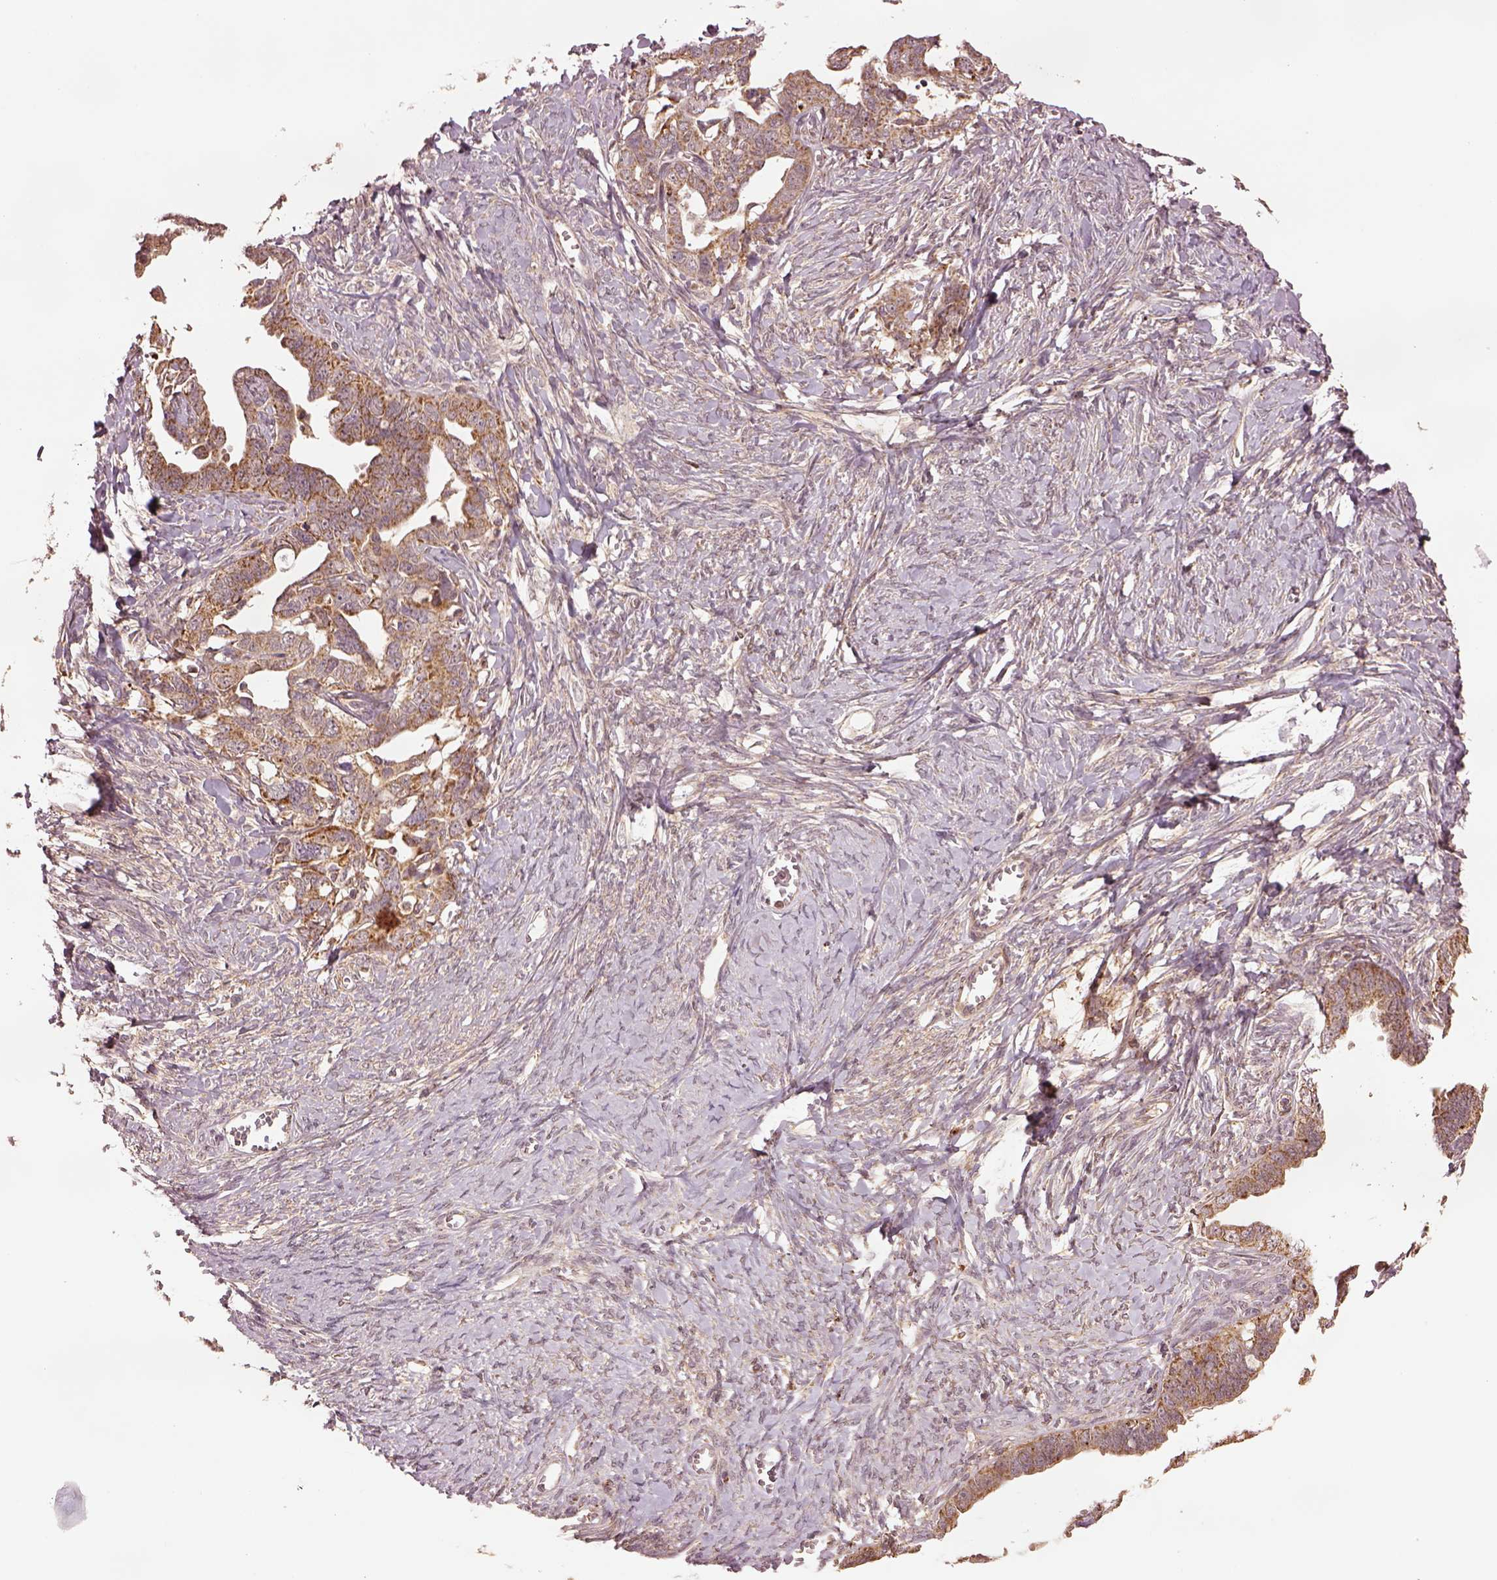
{"staining": {"intensity": "moderate", "quantity": ">75%", "location": "cytoplasmic/membranous"}, "tissue": "ovarian cancer", "cell_type": "Tumor cells", "image_type": "cancer", "snomed": [{"axis": "morphology", "description": "Cystadenocarcinoma, serous, NOS"}, {"axis": "topography", "description": "Ovary"}], "caption": "Immunohistochemistry (DAB (3,3'-diaminobenzidine)) staining of serous cystadenocarcinoma (ovarian) reveals moderate cytoplasmic/membranous protein expression in about >75% of tumor cells. Ihc stains the protein of interest in brown and the nuclei are stained blue.", "gene": "SEL1L3", "patient": {"sex": "female", "age": 69}}